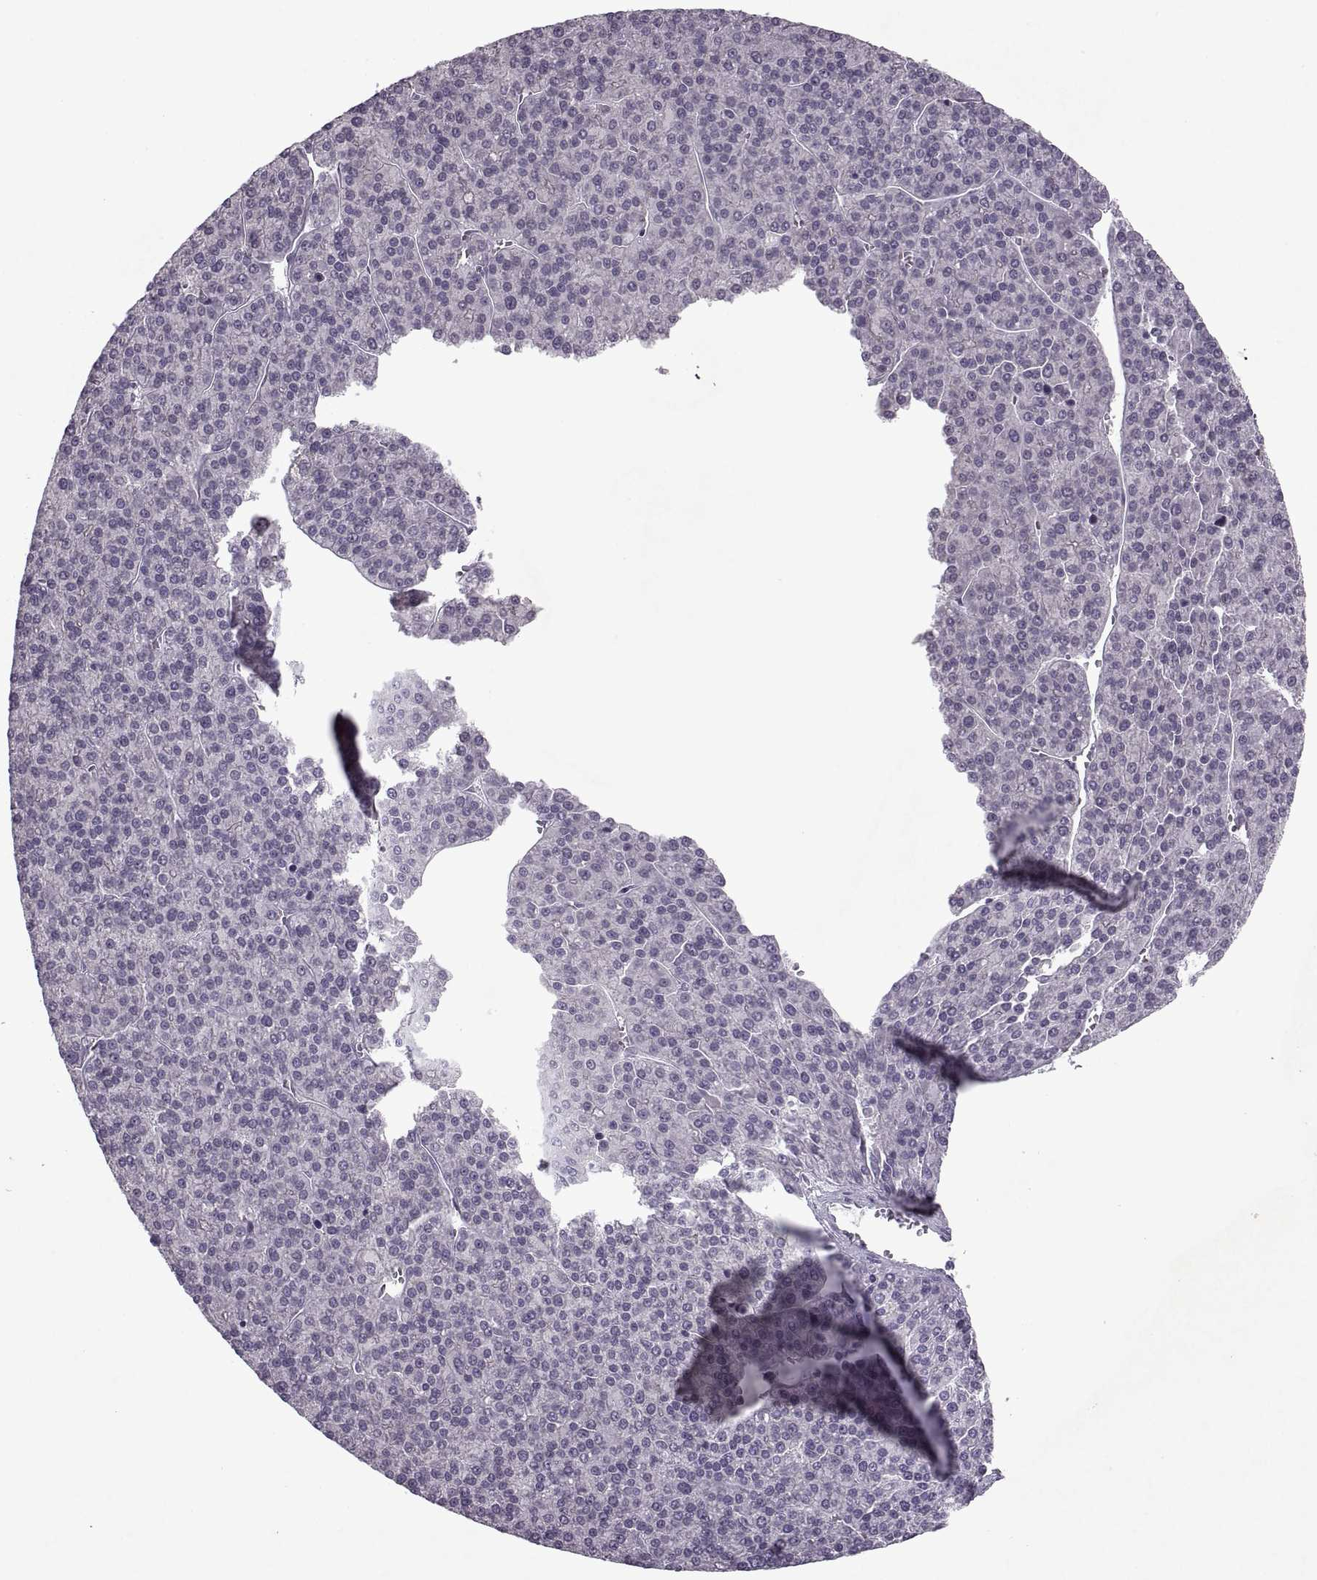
{"staining": {"intensity": "negative", "quantity": "none", "location": "none"}, "tissue": "liver cancer", "cell_type": "Tumor cells", "image_type": "cancer", "snomed": [{"axis": "morphology", "description": "Carcinoma, Hepatocellular, NOS"}, {"axis": "topography", "description": "Liver"}], "caption": "Tumor cells show no significant staining in liver hepatocellular carcinoma.", "gene": "MGAT4D", "patient": {"sex": "female", "age": 58}}